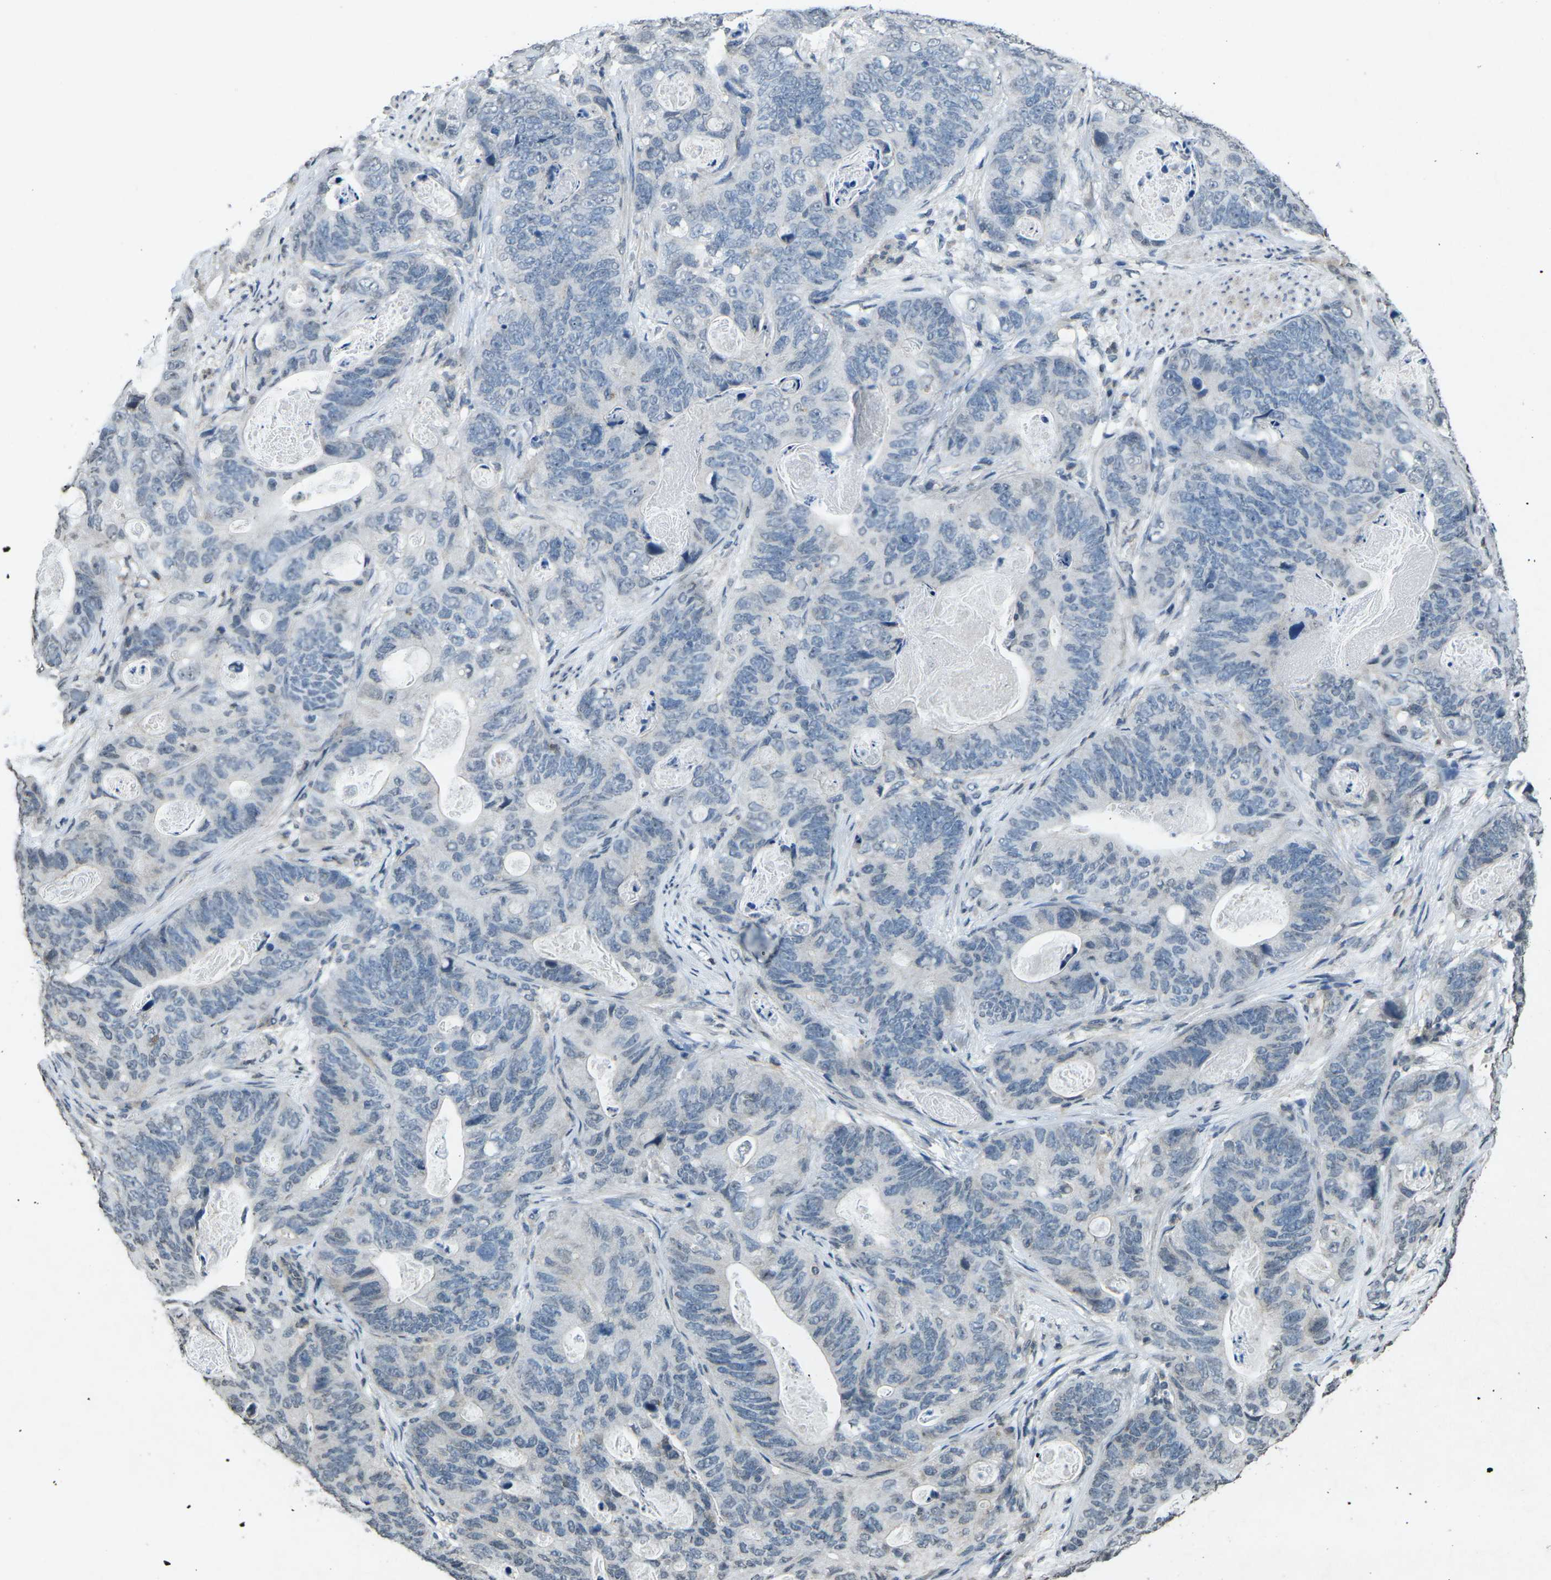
{"staining": {"intensity": "negative", "quantity": "none", "location": "none"}, "tissue": "stomach cancer", "cell_type": "Tumor cells", "image_type": "cancer", "snomed": [{"axis": "morphology", "description": "Adenocarcinoma, NOS"}, {"axis": "topography", "description": "Stomach"}], "caption": "The photomicrograph displays no significant expression in tumor cells of stomach adenocarcinoma. The staining is performed using DAB (3,3'-diaminobenzidine) brown chromogen with nuclei counter-stained in using hematoxylin.", "gene": "TFR2", "patient": {"sex": "female", "age": 89}}